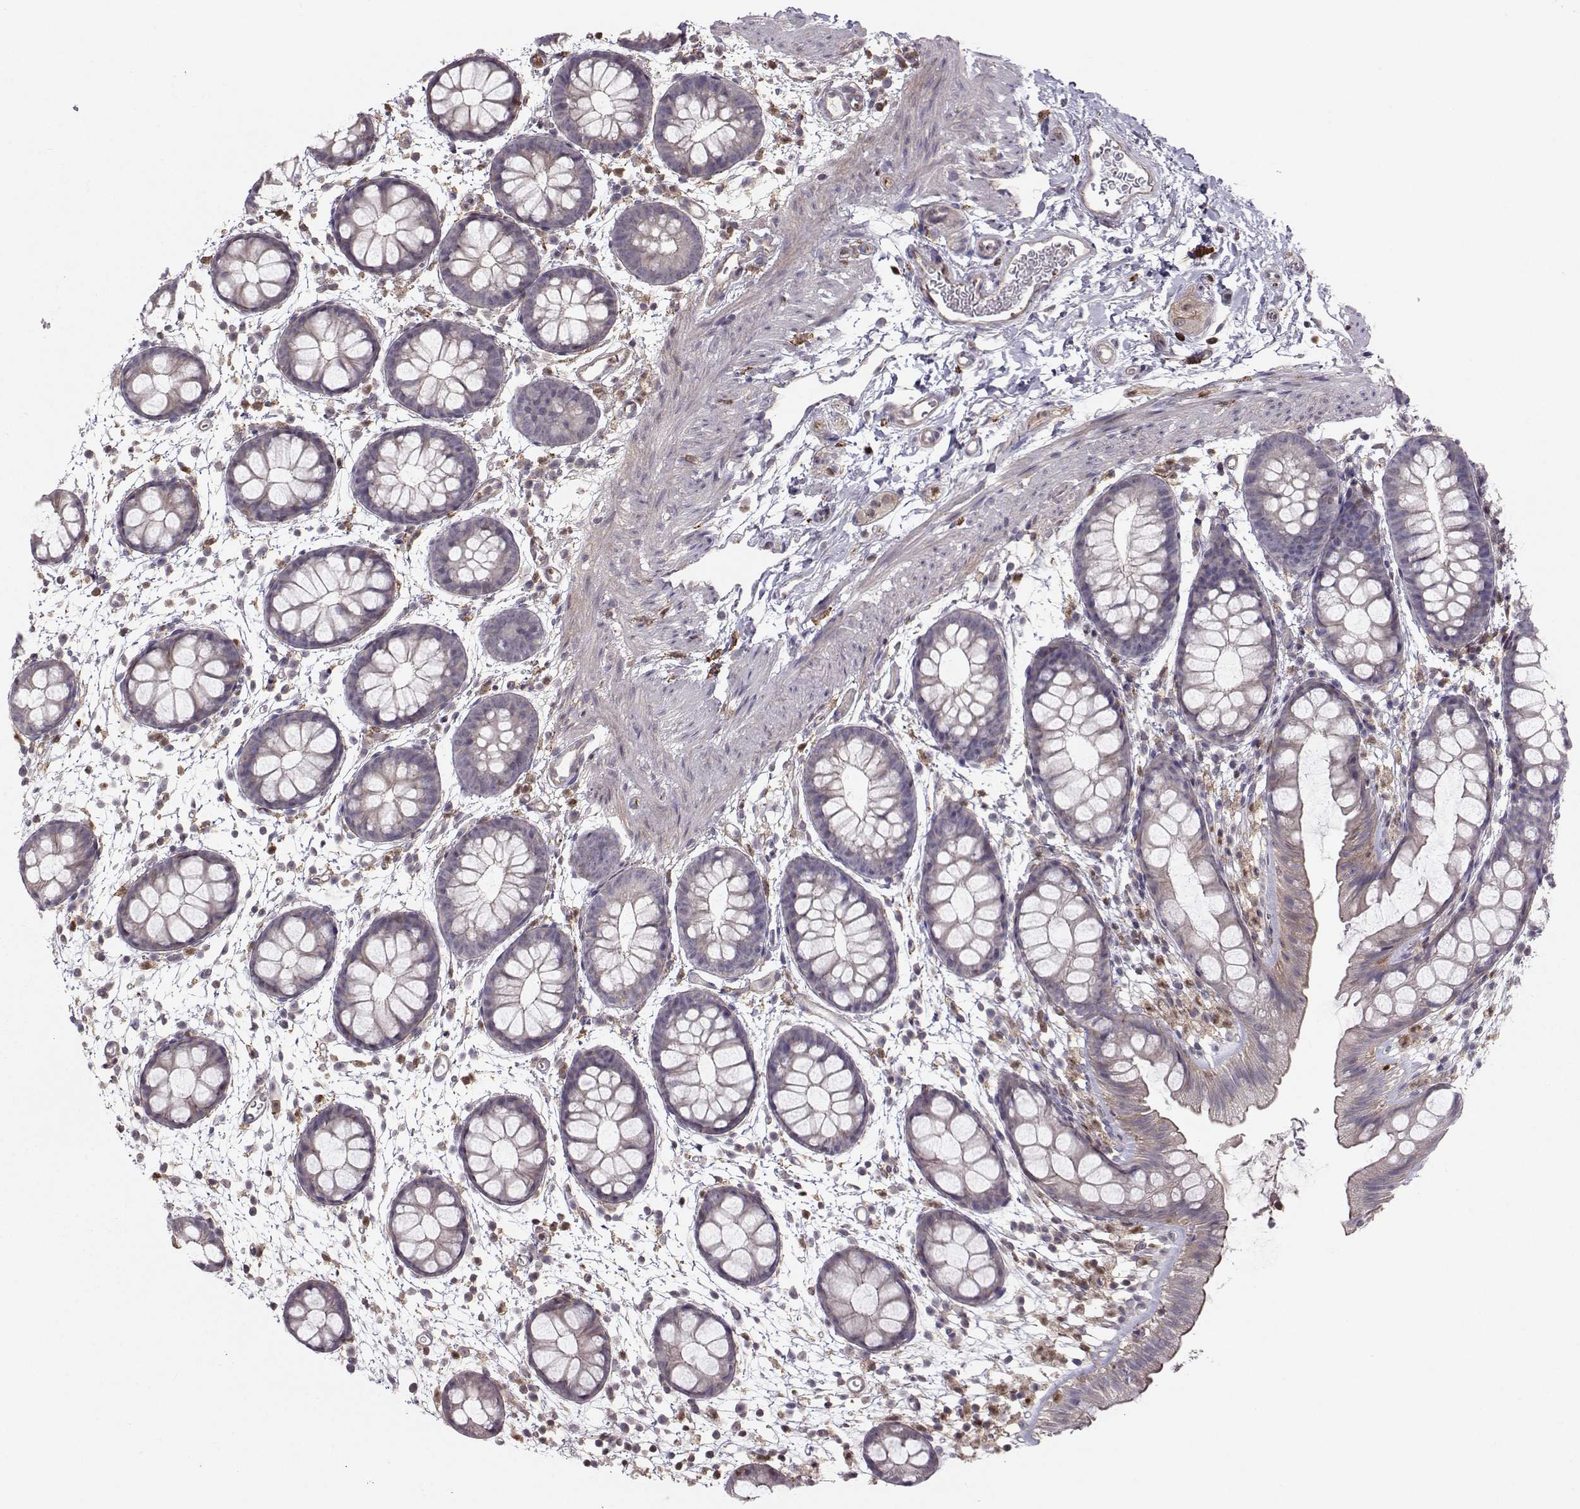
{"staining": {"intensity": "moderate", "quantity": "<25%", "location": "cytoplasmic/membranous"}, "tissue": "rectum", "cell_type": "Glandular cells", "image_type": "normal", "snomed": [{"axis": "morphology", "description": "Normal tissue, NOS"}, {"axis": "topography", "description": "Rectum"}], "caption": "High-power microscopy captured an immunohistochemistry photomicrograph of unremarkable rectum, revealing moderate cytoplasmic/membranous staining in about <25% of glandular cells.", "gene": "ASB16", "patient": {"sex": "male", "age": 57}}